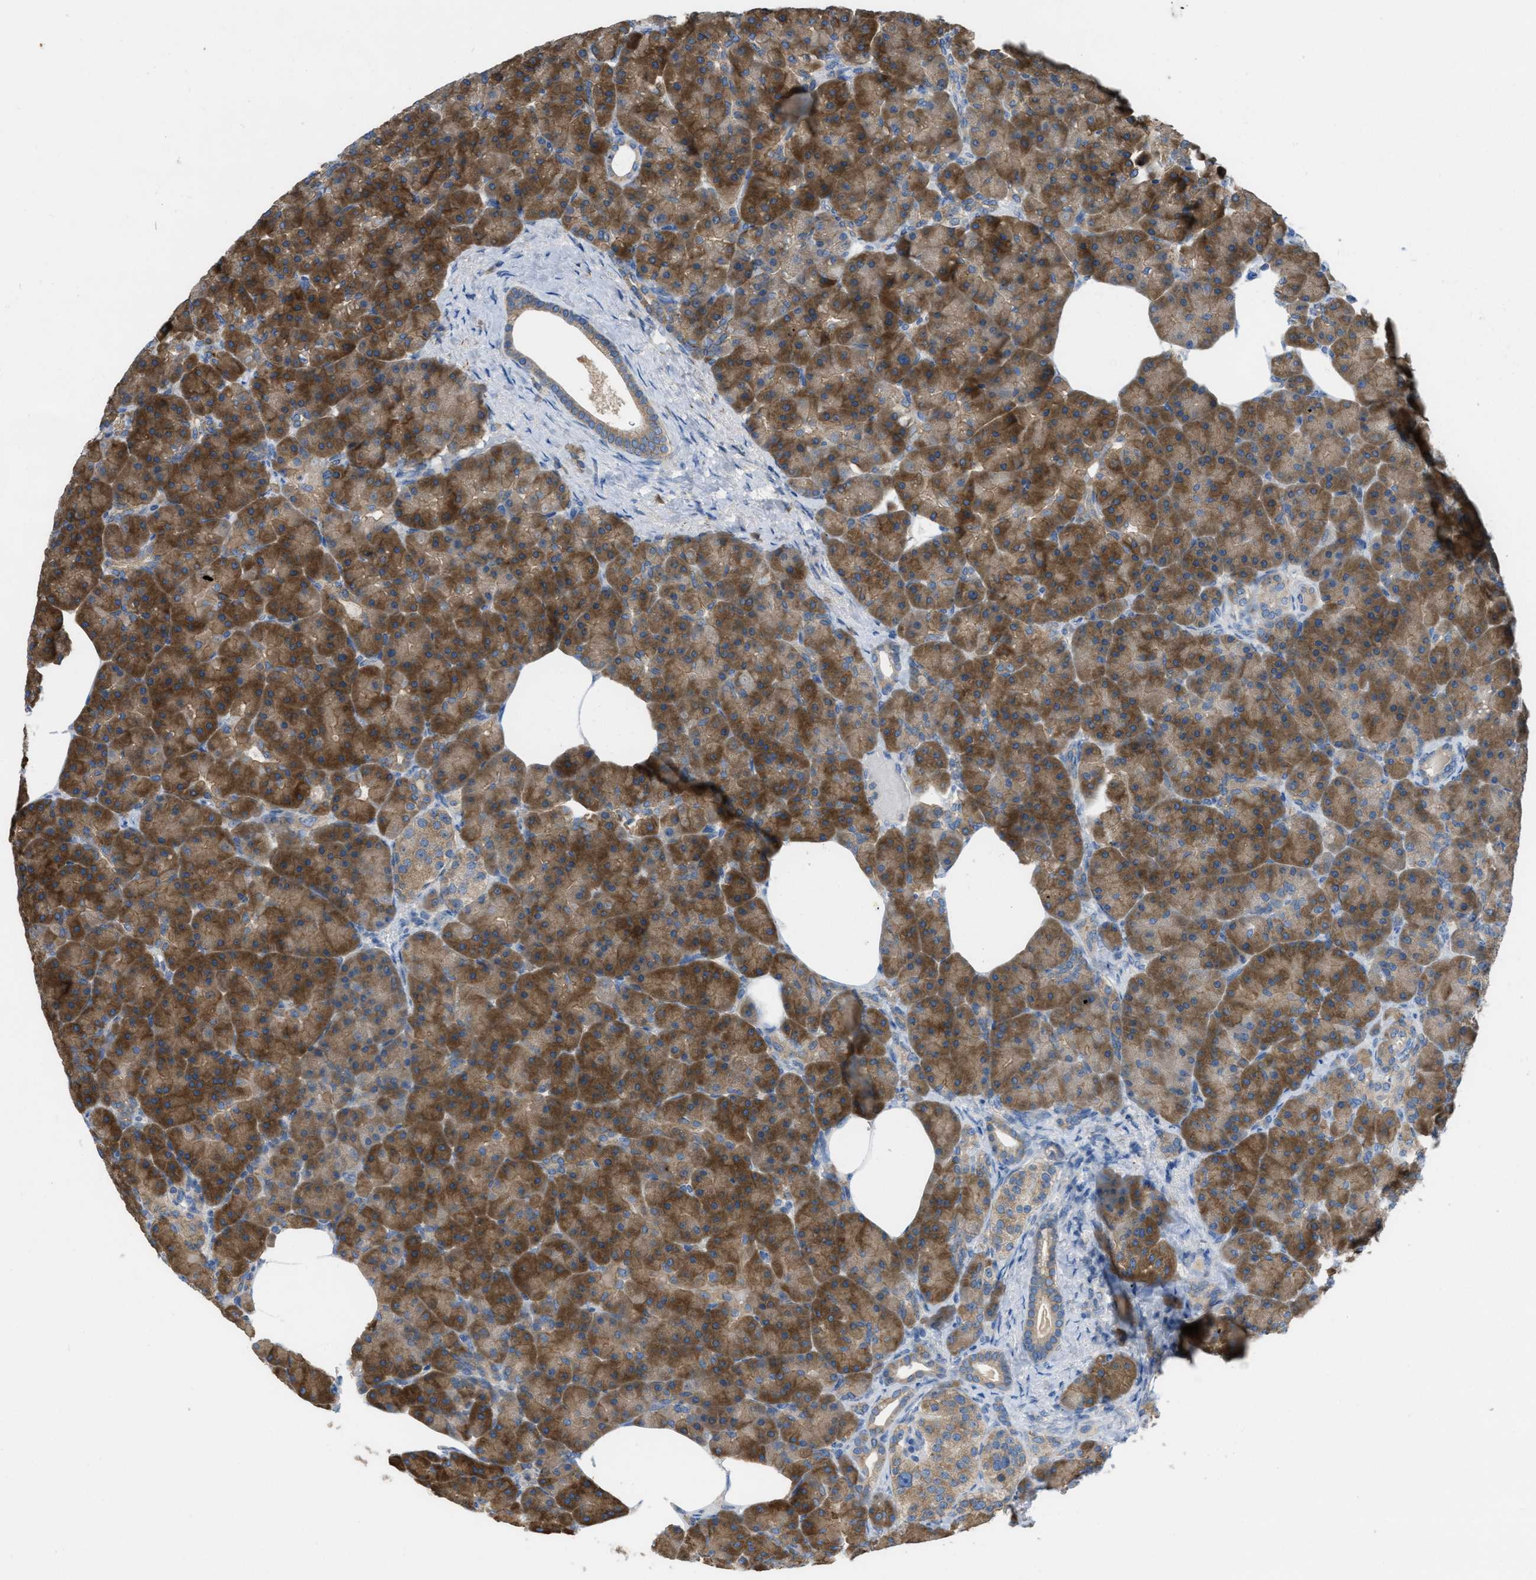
{"staining": {"intensity": "strong", "quantity": ">75%", "location": "cytoplasmic/membranous"}, "tissue": "pancreas", "cell_type": "Exocrine glandular cells", "image_type": "normal", "snomed": [{"axis": "morphology", "description": "Normal tissue, NOS"}, {"axis": "topography", "description": "Pancreas"}], "caption": "Immunohistochemical staining of normal pancreas displays >75% levels of strong cytoplasmic/membranous protein expression in about >75% of exocrine glandular cells.", "gene": "UBA5", "patient": {"sex": "female", "age": 70}}